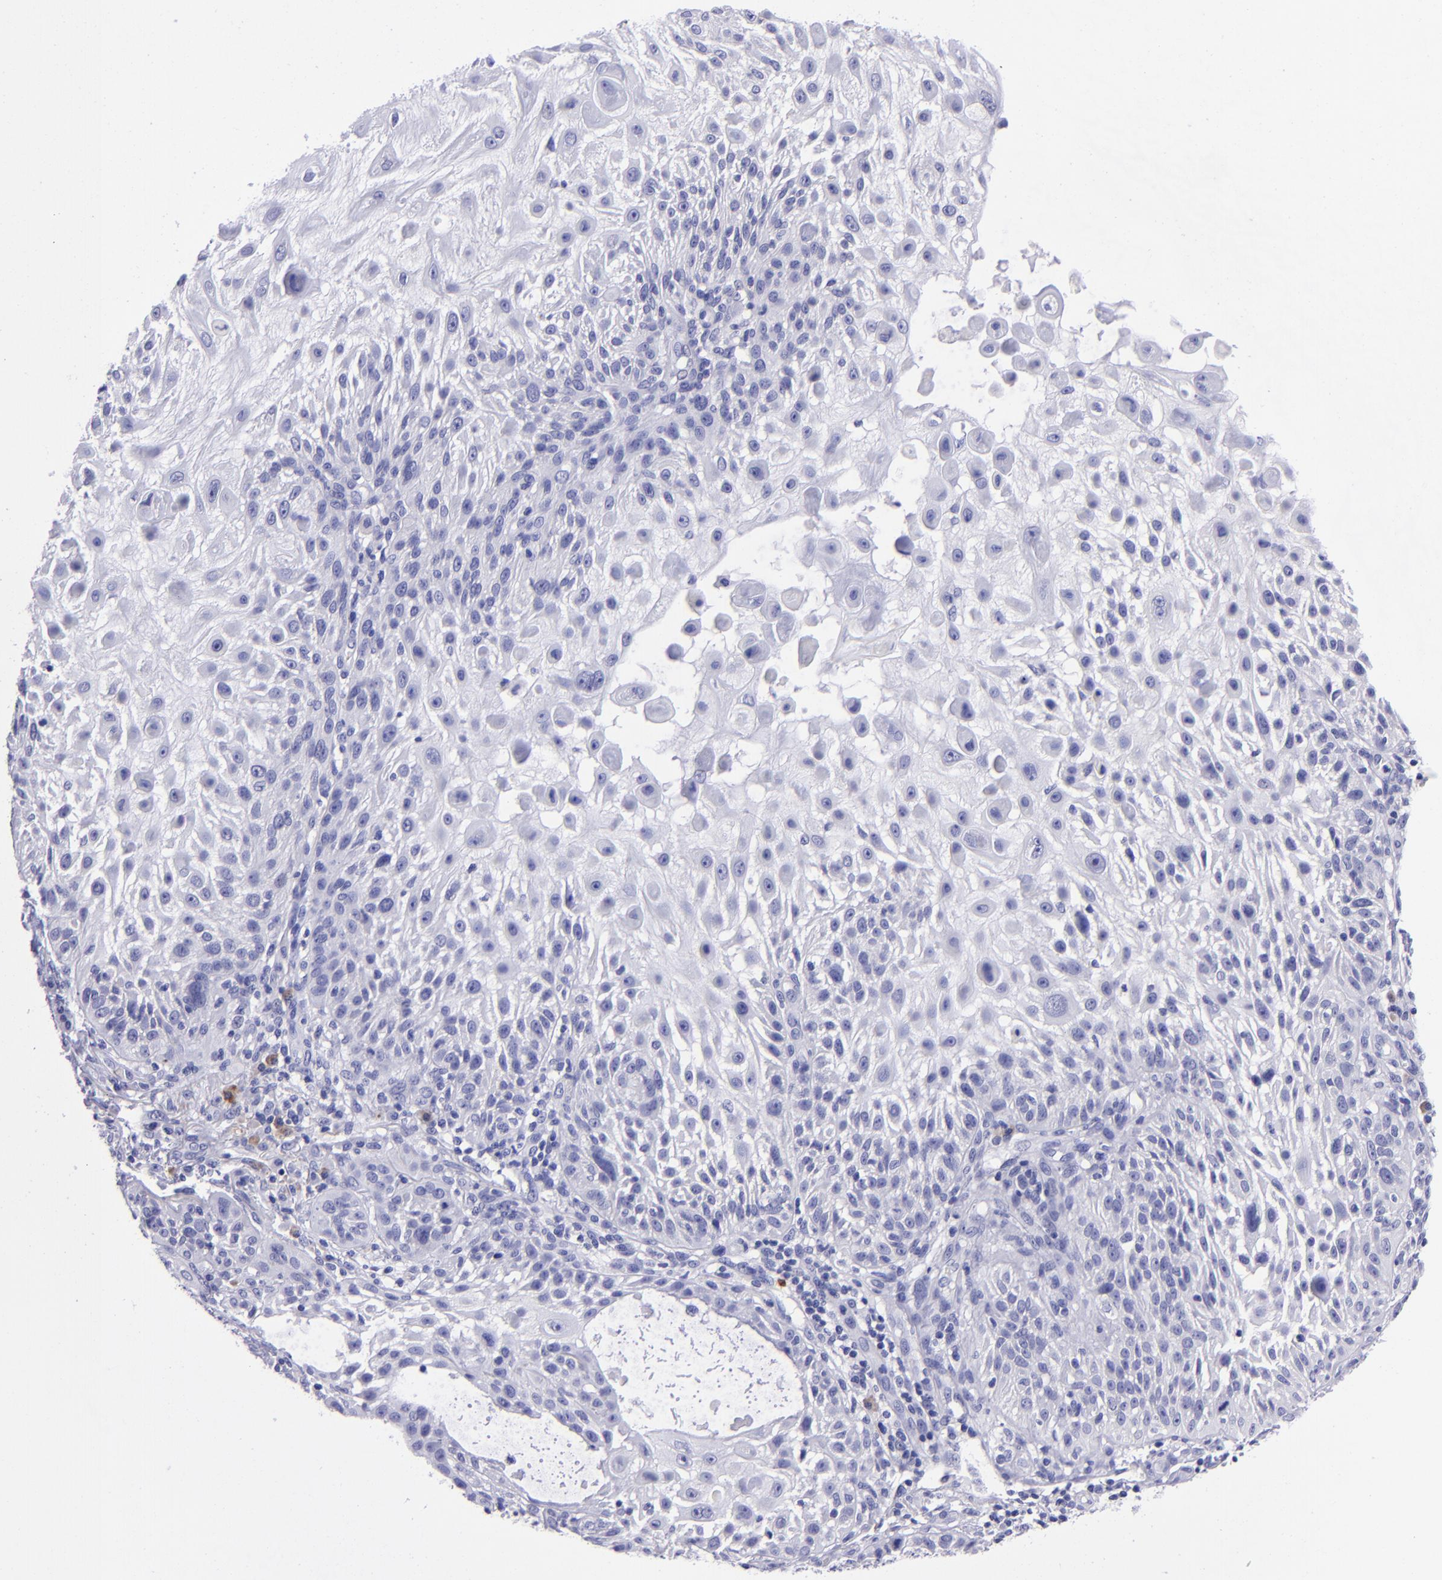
{"staining": {"intensity": "negative", "quantity": "none", "location": "none"}, "tissue": "skin cancer", "cell_type": "Tumor cells", "image_type": "cancer", "snomed": [{"axis": "morphology", "description": "Squamous cell carcinoma, NOS"}, {"axis": "topography", "description": "Skin"}], "caption": "Squamous cell carcinoma (skin) was stained to show a protein in brown. There is no significant expression in tumor cells.", "gene": "TYRP1", "patient": {"sex": "female", "age": 89}}